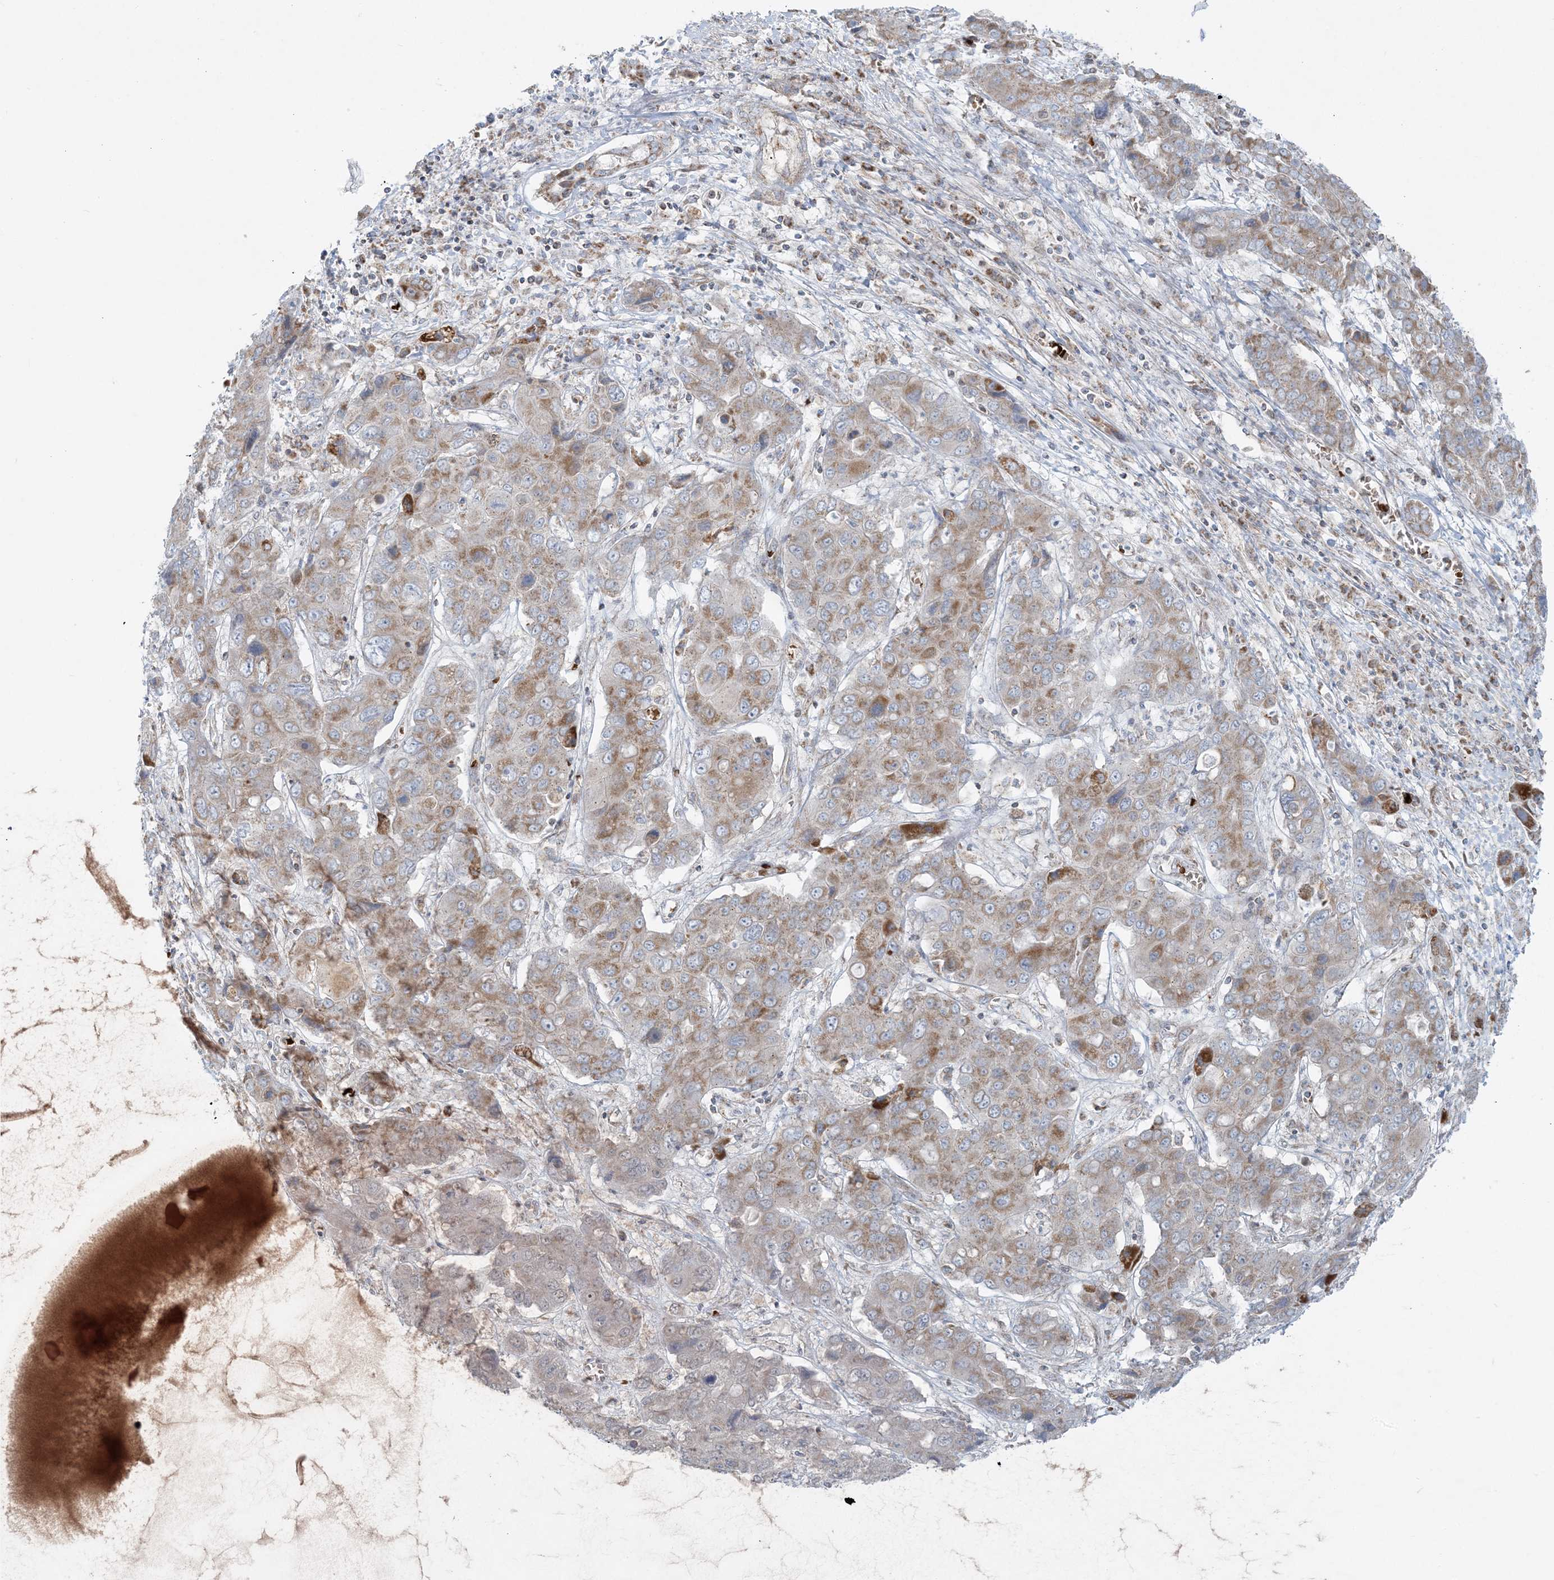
{"staining": {"intensity": "weak", "quantity": ">75%", "location": "cytoplasmic/membranous"}, "tissue": "liver cancer", "cell_type": "Tumor cells", "image_type": "cancer", "snomed": [{"axis": "morphology", "description": "Cholangiocarcinoma"}, {"axis": "topography", "description": "Liver"}], "caption": "This is a histology image of IHC staining of liver cholangiocarcinoma, which shows weak expression in the cytoplasmic/membranous of tumor cells.", "gene": "PIK3R4", "patient": {"sex": "male", "age": 67}}